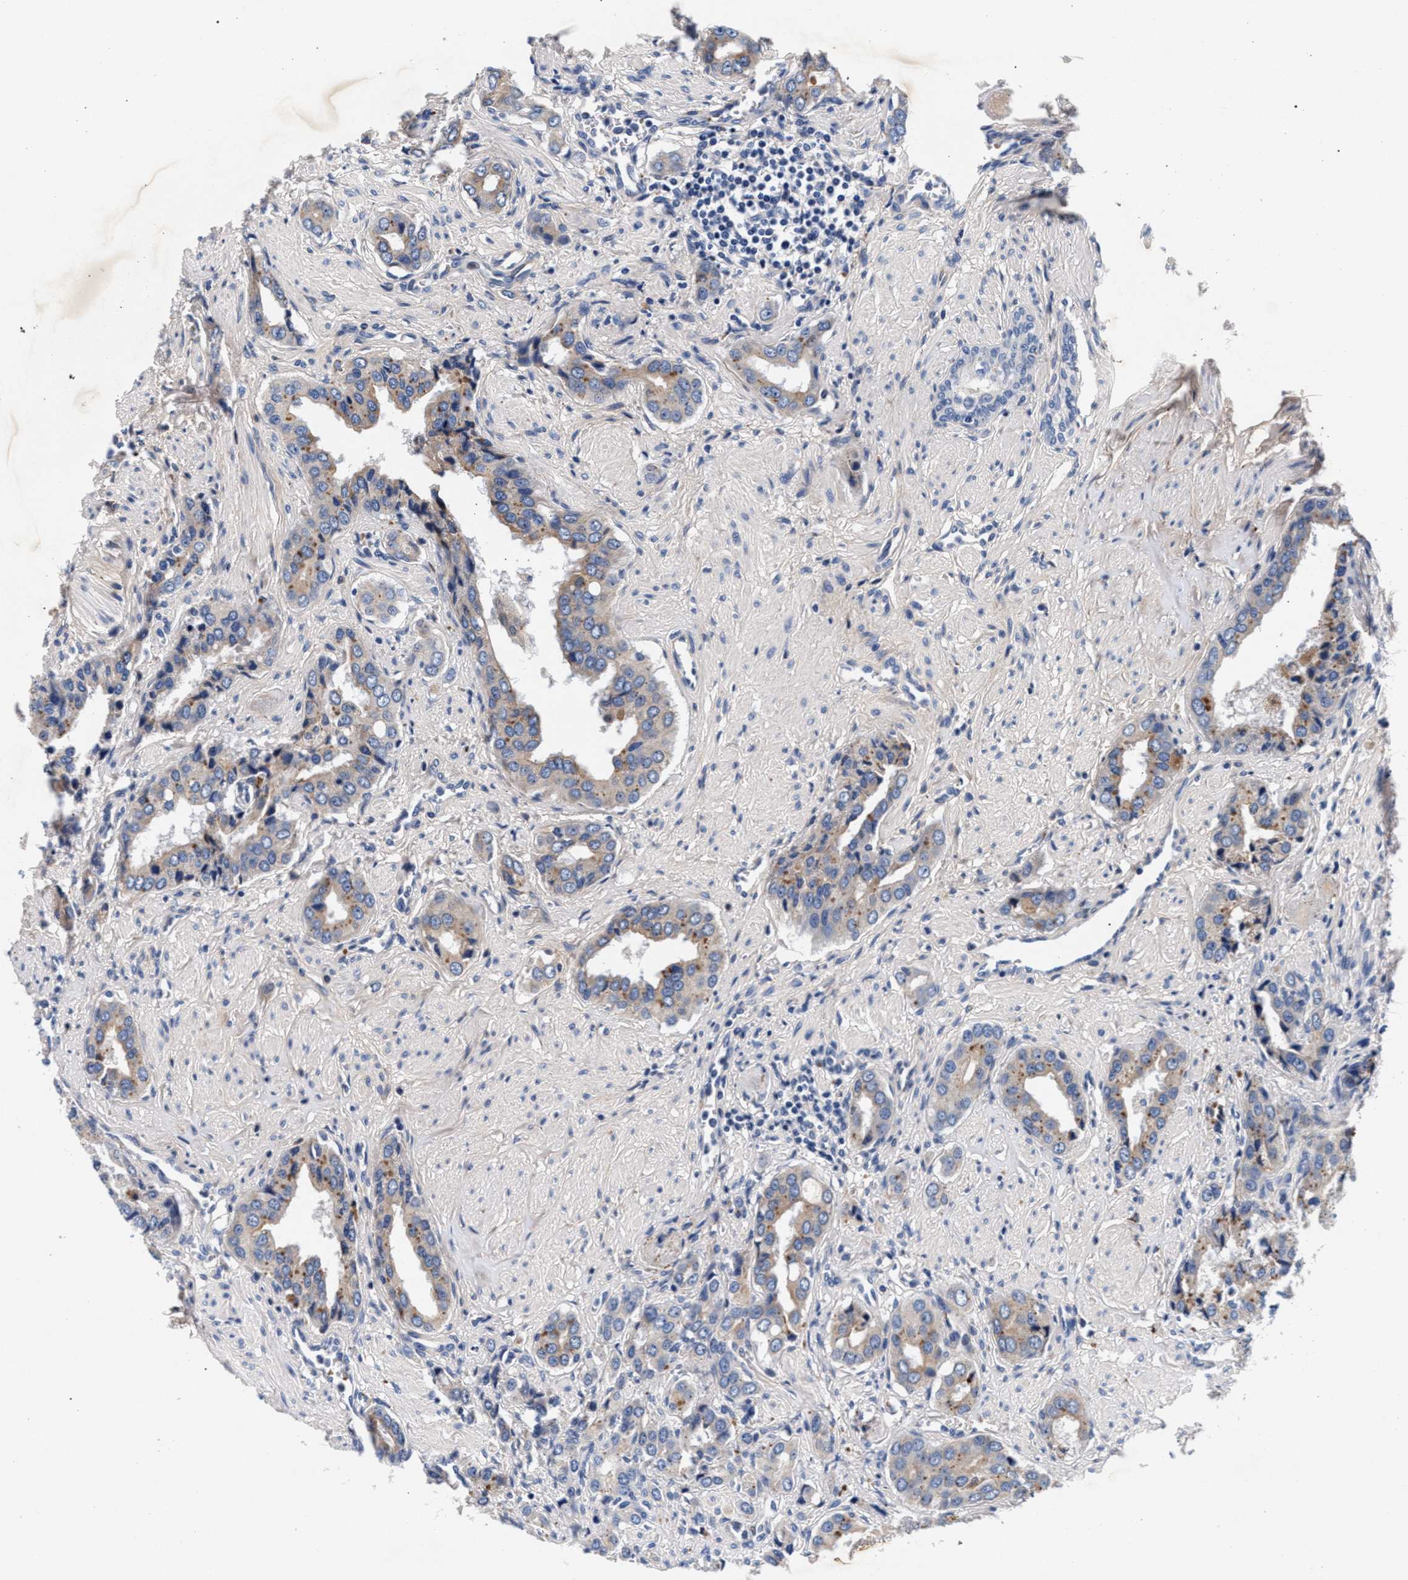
{"staining": {"intensity": "weak", "quantity": "<25%", "location": "cytoplasmic/membranous"}, "tissue": "prostate cancer", "cell_type": "Tumor cells", "image_type": "cancer", "snomed": [{"axis": "morphology", "description": "Adenocarcinoma, High grade"}, {"axis": "topography", "description": "Prostate"}], "caption": "A histopathology image of human prostate cancer (high-grade adenocarcinoma) is negative for staining in tumor cells.", "gene": "NEK7", "patient": {"sex": "male", "age": 52}}